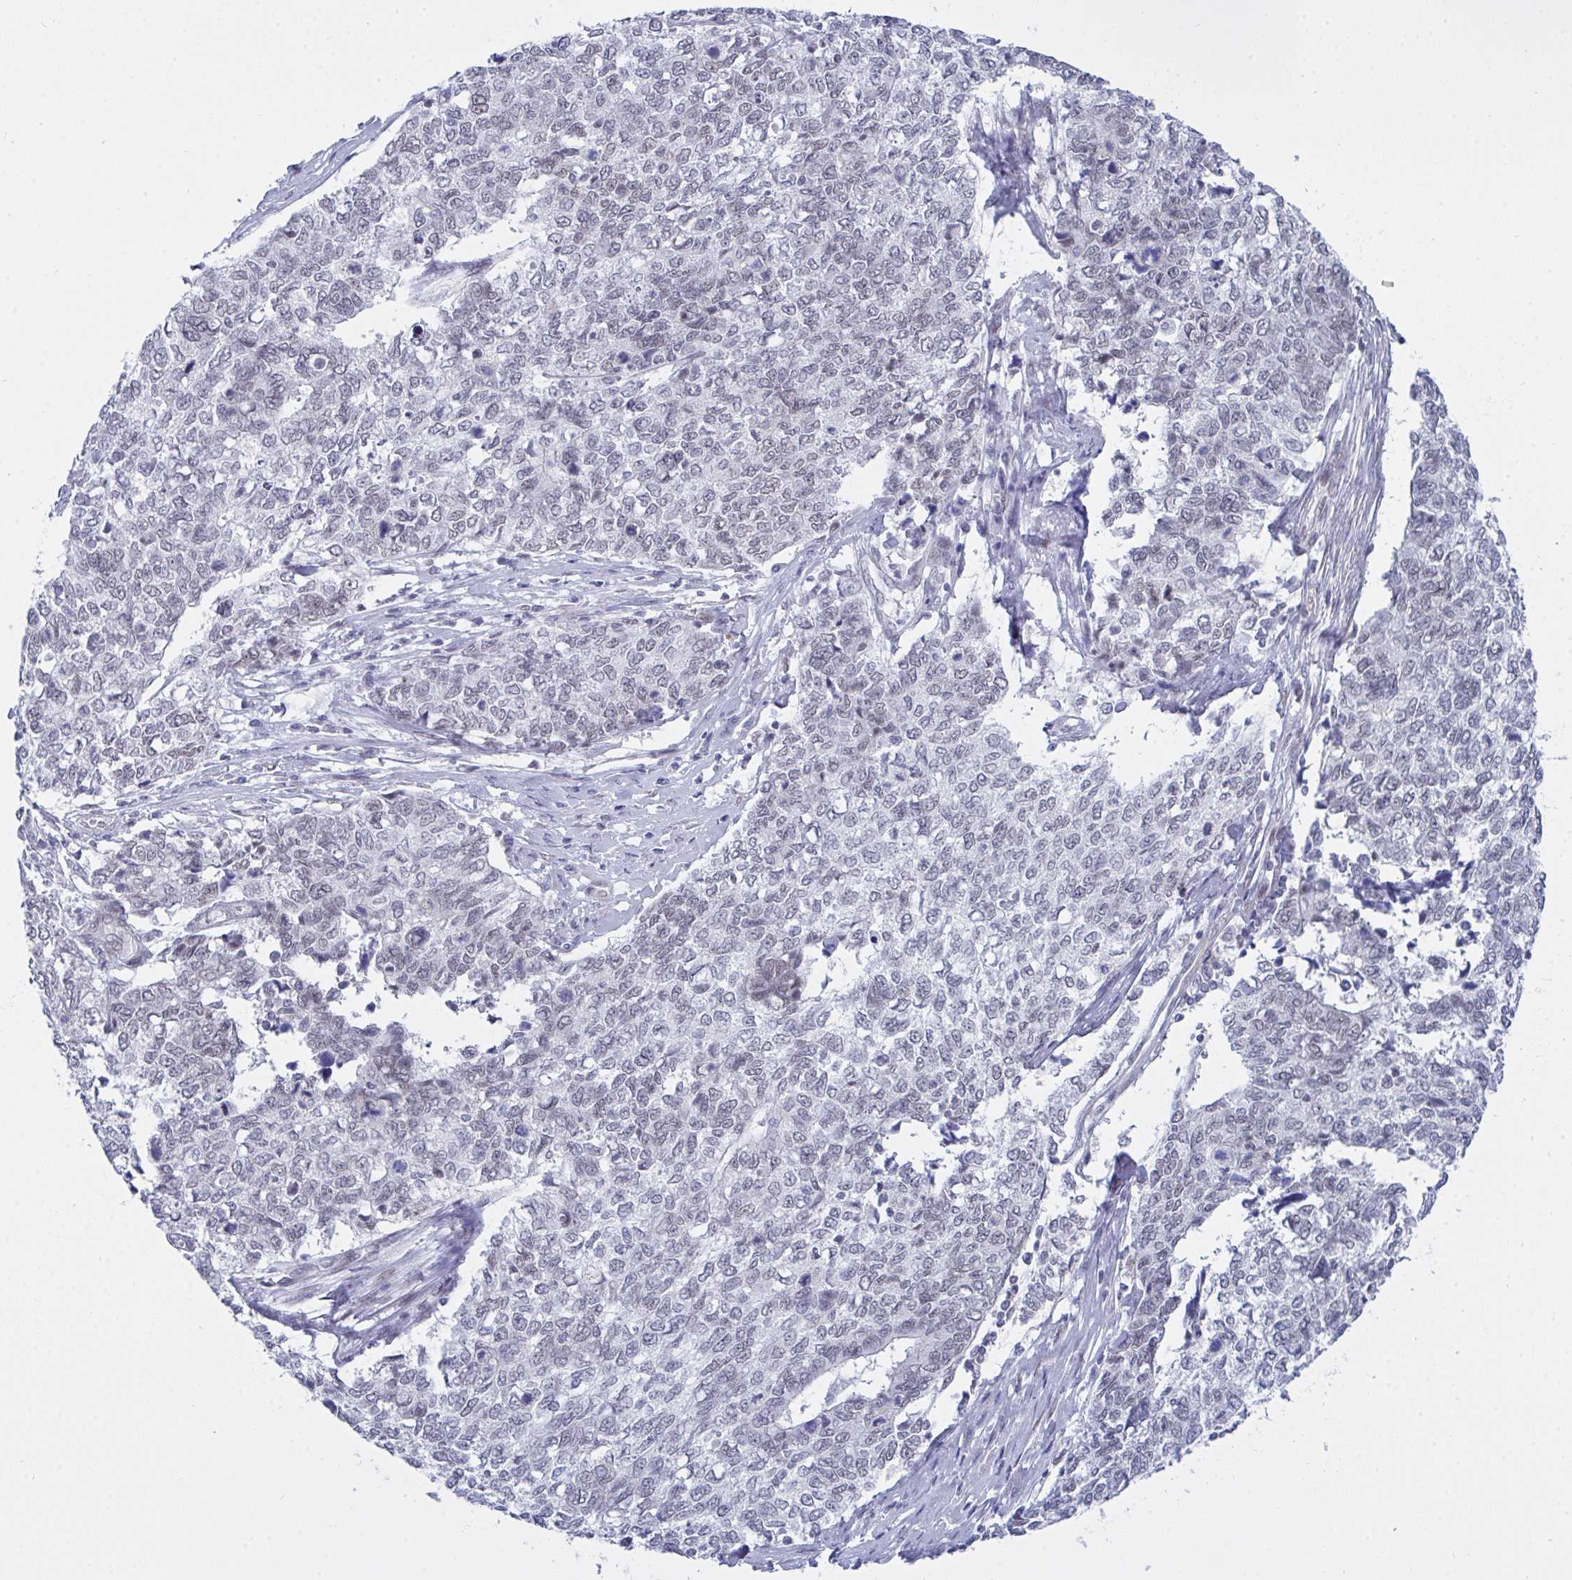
{"staining": {"intensity": "negative", "quantity": "none", "location": "none"}, "tissue": "cervical cancer", "cell_type": "Tumor cells", "image_type": "cancer", "snomed": [{"axis": "morphology", "description": "Adenocarcinoma, NOS"}, {"axis": "topography", "description": "Cervix"}], "caption": "Immunohistochemistry (IHC) of human cervical adenocarcinoma displays no staining in tumor cells. Nuclei are stained in blue.", "gene": "FBXL22", "patient": {"sex": "female", "age": 63}}